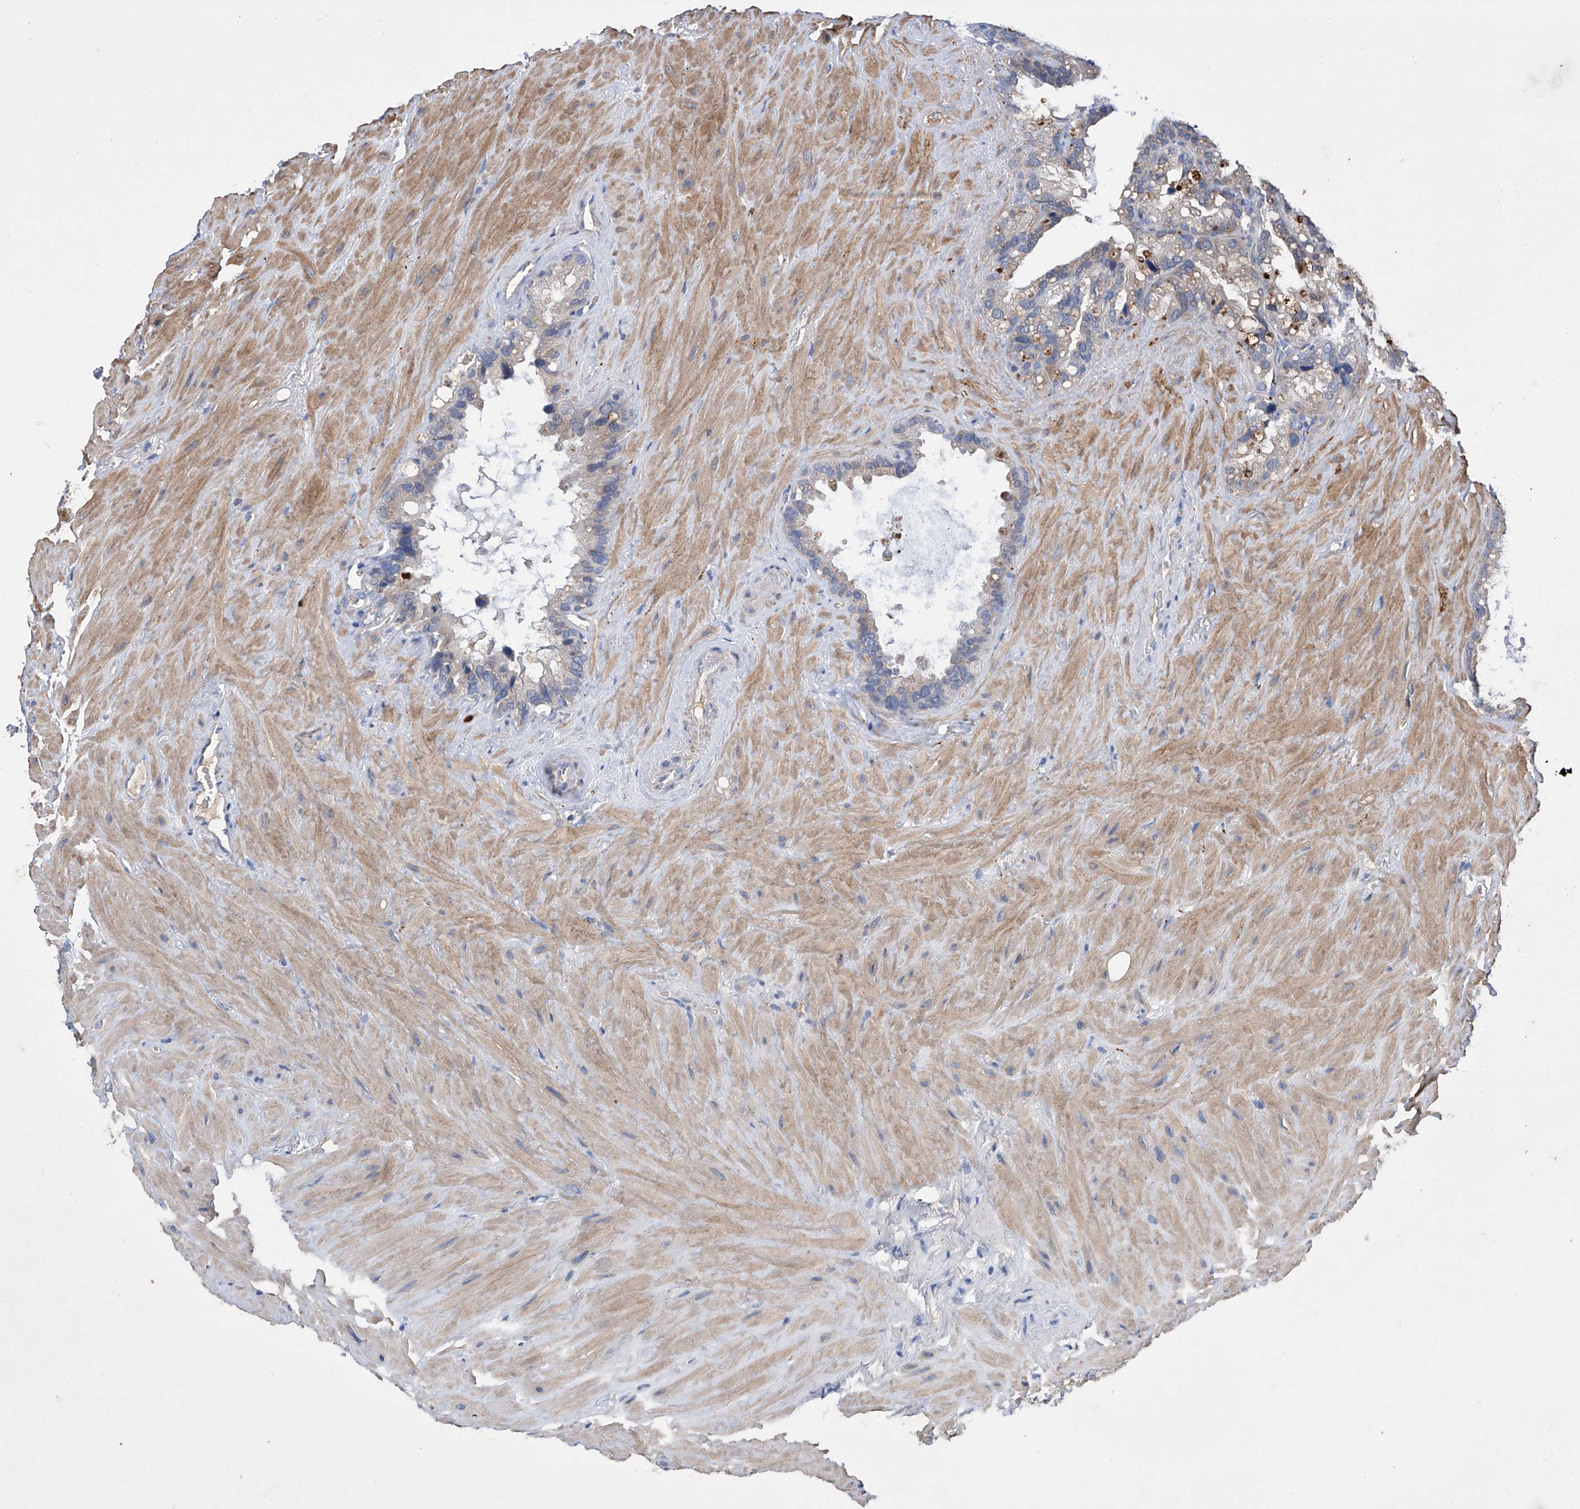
{"staining": {"intensity": "negative", "quantity": "none", "location": "none"}, "tissue": "seminal vesicle", "cell_type": "Glandular cells", "image_type": "normal", "snomed": [{"axis": "morphology", "description": "Normal tissue, NOS"}, {"axis": "topography", "description": "Prostate"}, {"axis": "topography", "description": "Seminal veicle"}], "caption": "High power microscopy image of an IHC photomicrograph of normal seminal vesicle, revealing no significant staining in glandular cells. (DAB (3,3'-diaminobenzidine) immunohistochemistry visualized using brightfield microscopy, high magnification).", "gene": "GPT", "patient": {"sex": "male", "age": 68}}